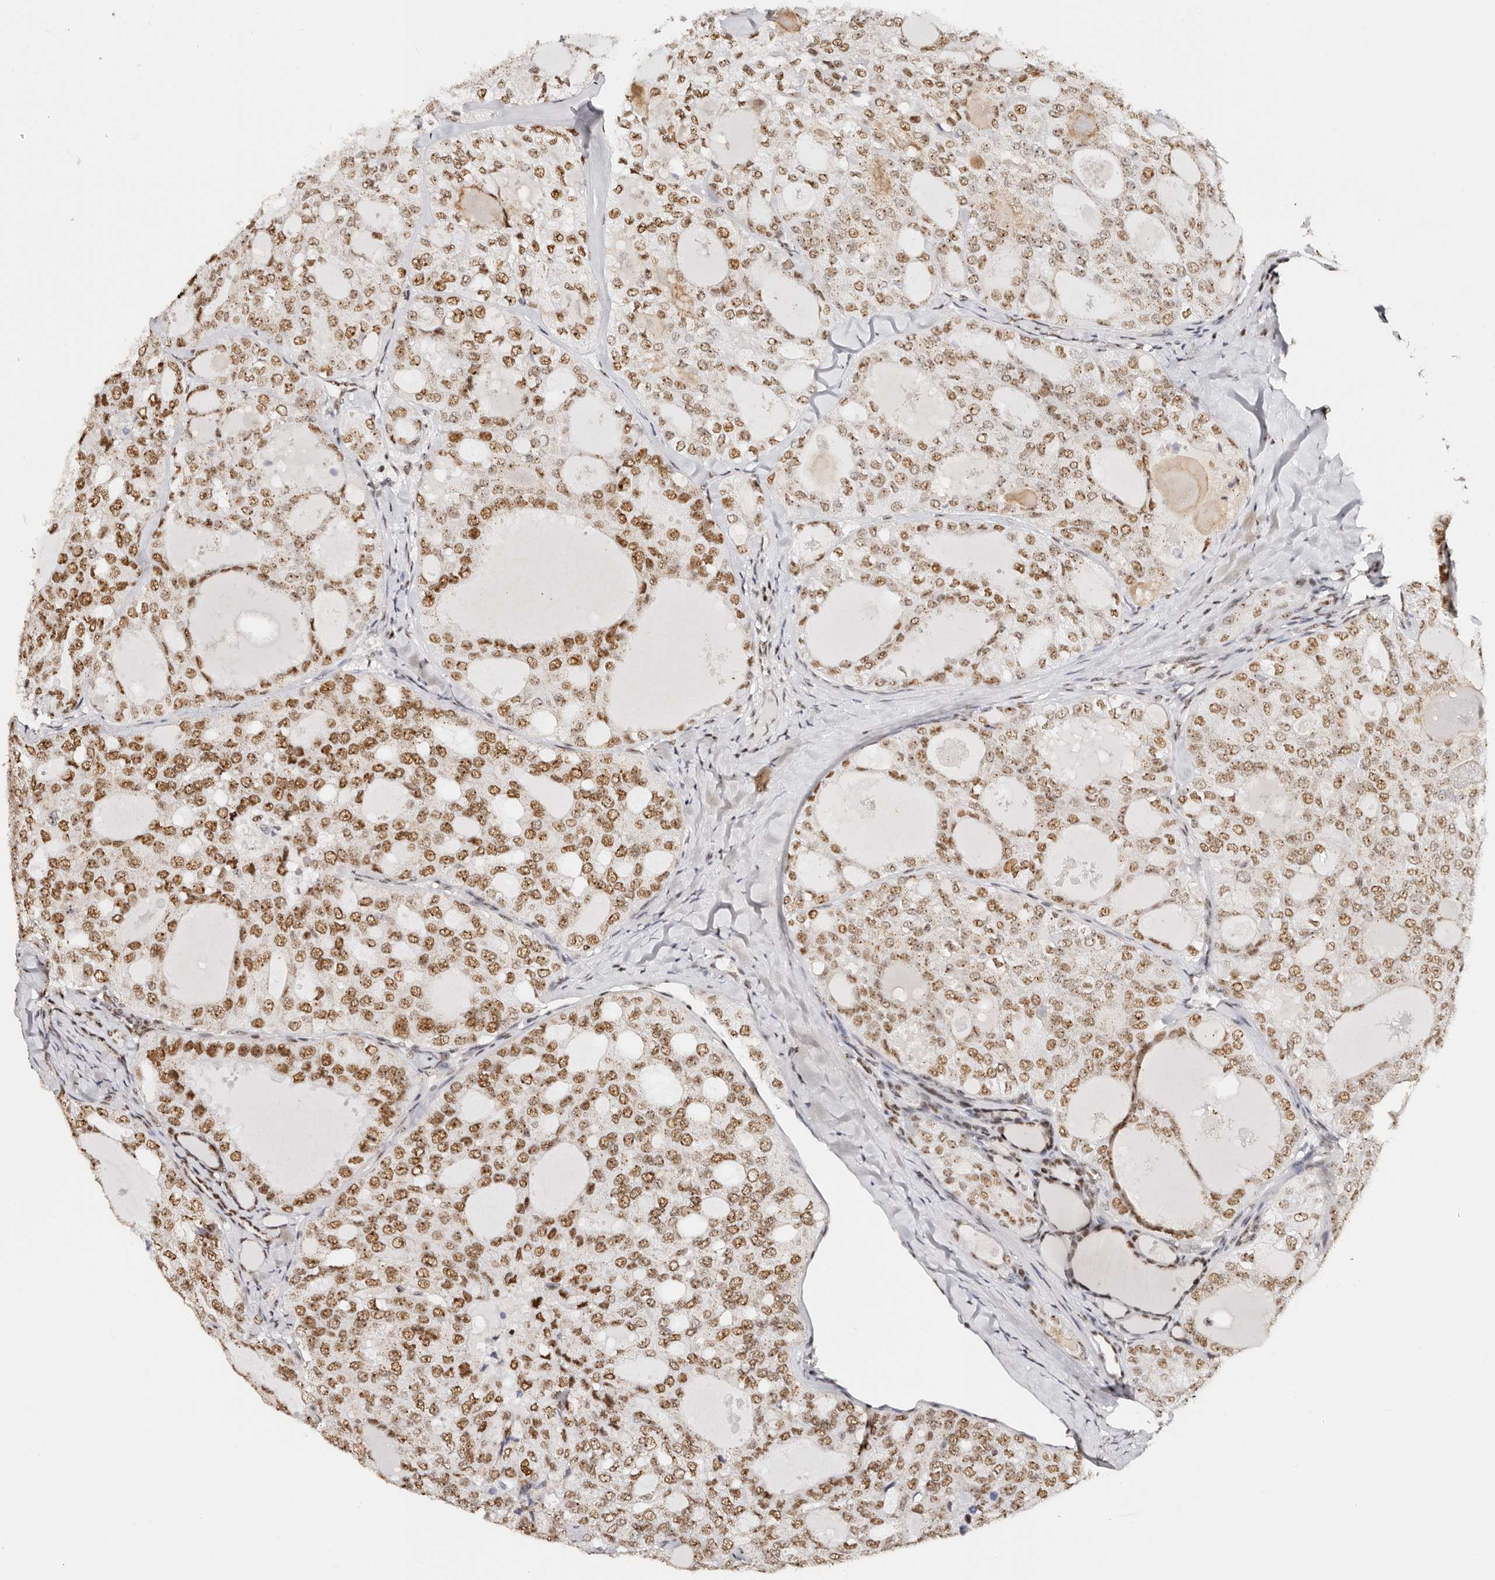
{"staining": {"intensity": "moderate", "quantity": ">75%", "location": "nuclear"}, "tissue": "thyroid cancer", "cell_type": "Tumor cells", "image_type": "cancer", "snomed": [{"axis": "morphology", "description": "Follicular adenoma carcinoma, NOS"}, {"axis": "topography", "description": "Thyroid gland"}], "caption": "This is a photomicrograph of immunohistochemistry (IHC) staining of thyroid cancer, which shows moderate expression in the nuclear of tumor cells.", "gene": "IQGAP3", "patient": {"sex": "male", "age": 75}}